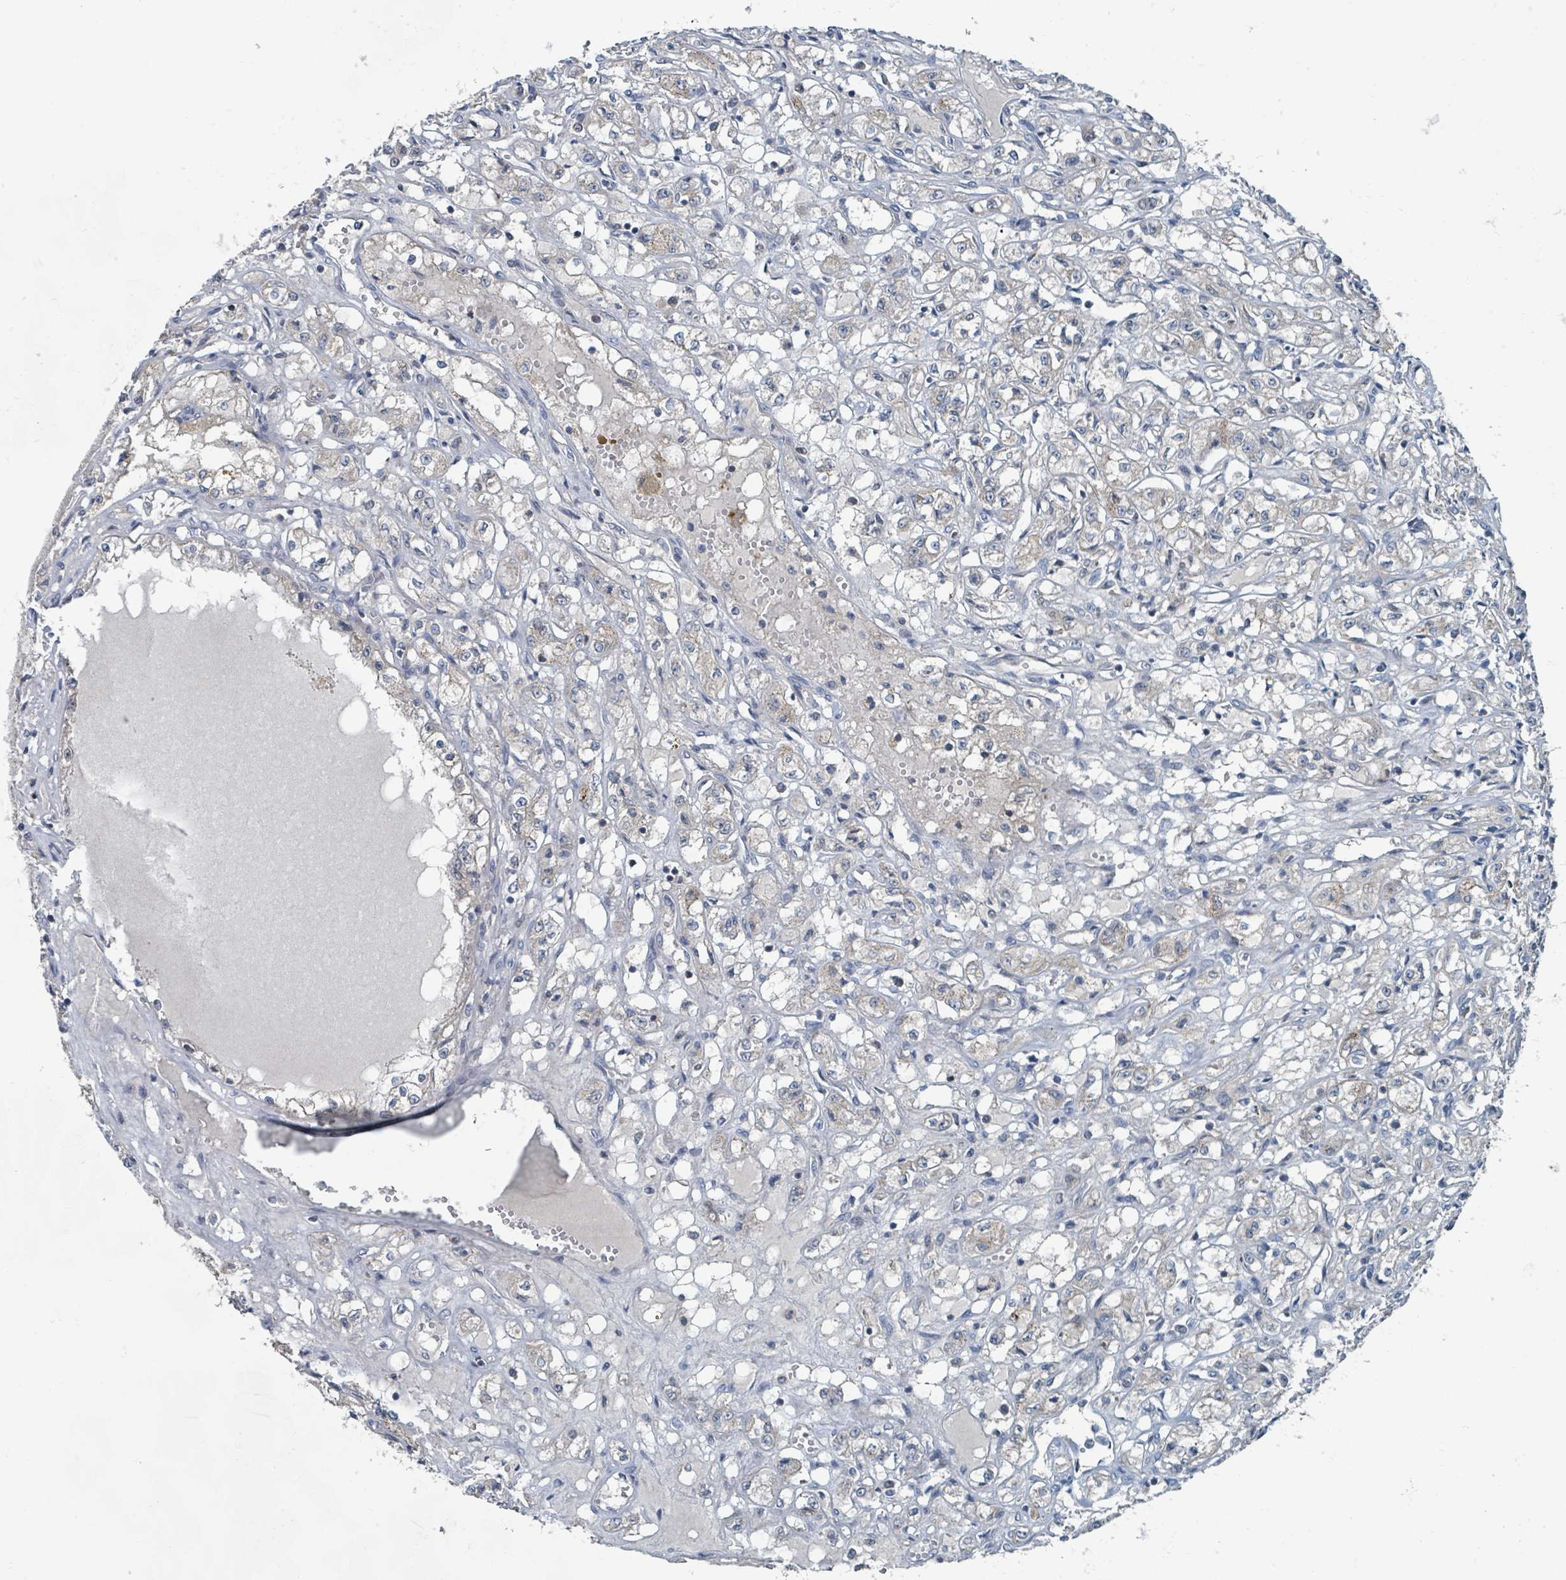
{"staining": {"intensity": "negative", "quantity": "none", "location": "none"}, "tissue": "renal cancer", "cell_type": "Tumor cells", "image_type": "cancer", "snomed": [{"axis": "morphology", "description": "Adenocarcinoma, NOS"}, {"axis": "topography", "description": "Kidney"}], "caption": "Renal cancer was stained to show a protein in brown. There is no significant staining in tumor cells. (DAB (3,3'-diaminobenzidine) immunohistochemistry (IHC), high magnification).", "gene": "ACBD4", "patient": {"sex": "male", "age": 56}}